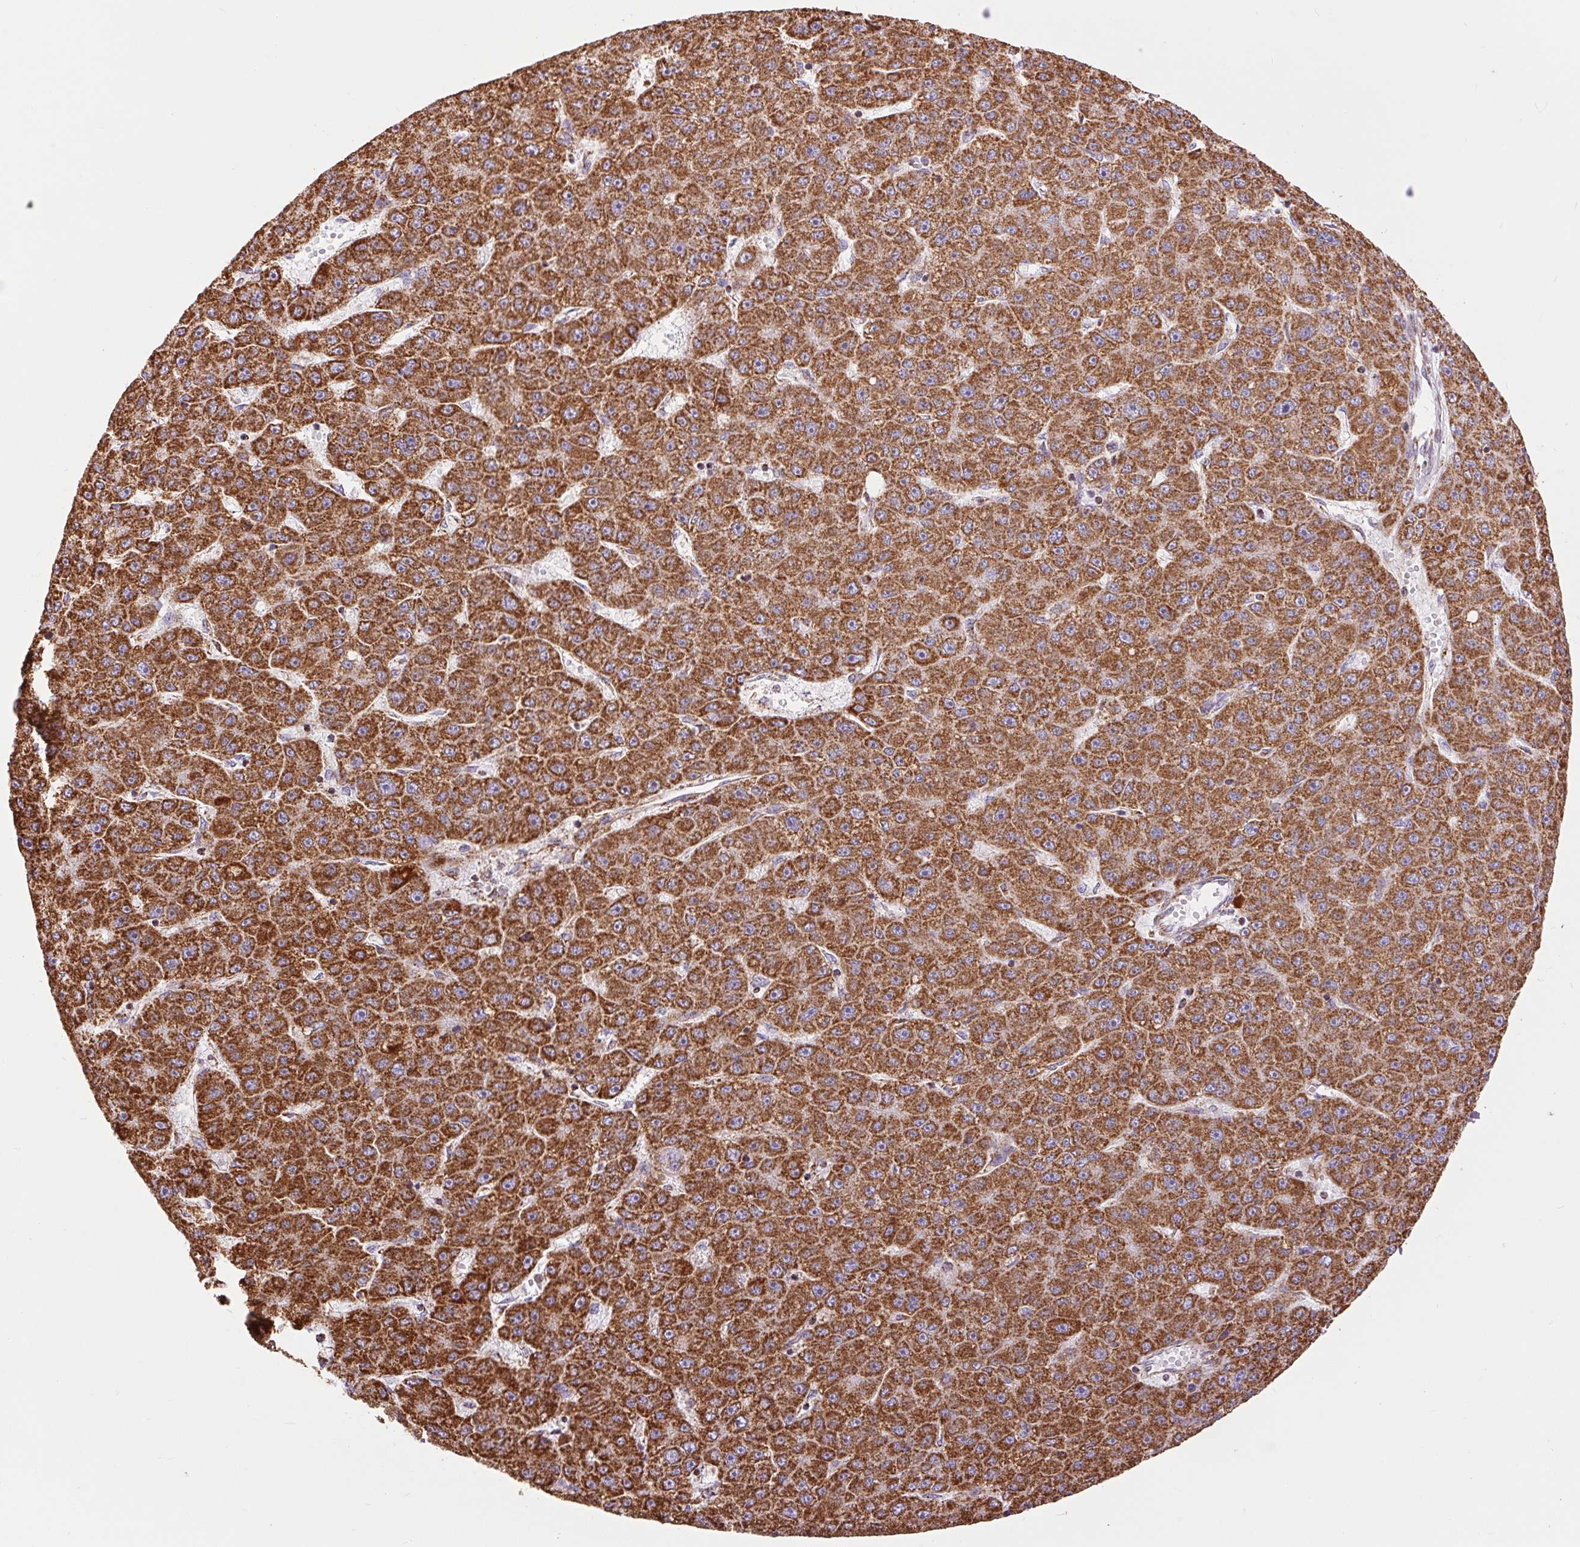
{"staining": {"intensity": "strong", "quantity": ">75%", "location": "cytoplasmic/membranous"}, "tissue": "liver cancer", "cell_type": "Tumor cells", "image_type": "cancer", "snomed": [{"axis": "morphology", "description": "Carcinoma, Hepatocellular, NOS"}, {"axis": "topography", "description": "Liver"}], "caption": "Tumor cells display strong cytoplasmic/membranous positivity in approximately >75% of cells in liver cancer (hepatocellular carcinoma).", "gene": "ATP5PB", "patient": {"sex": "male", "age": 67}}